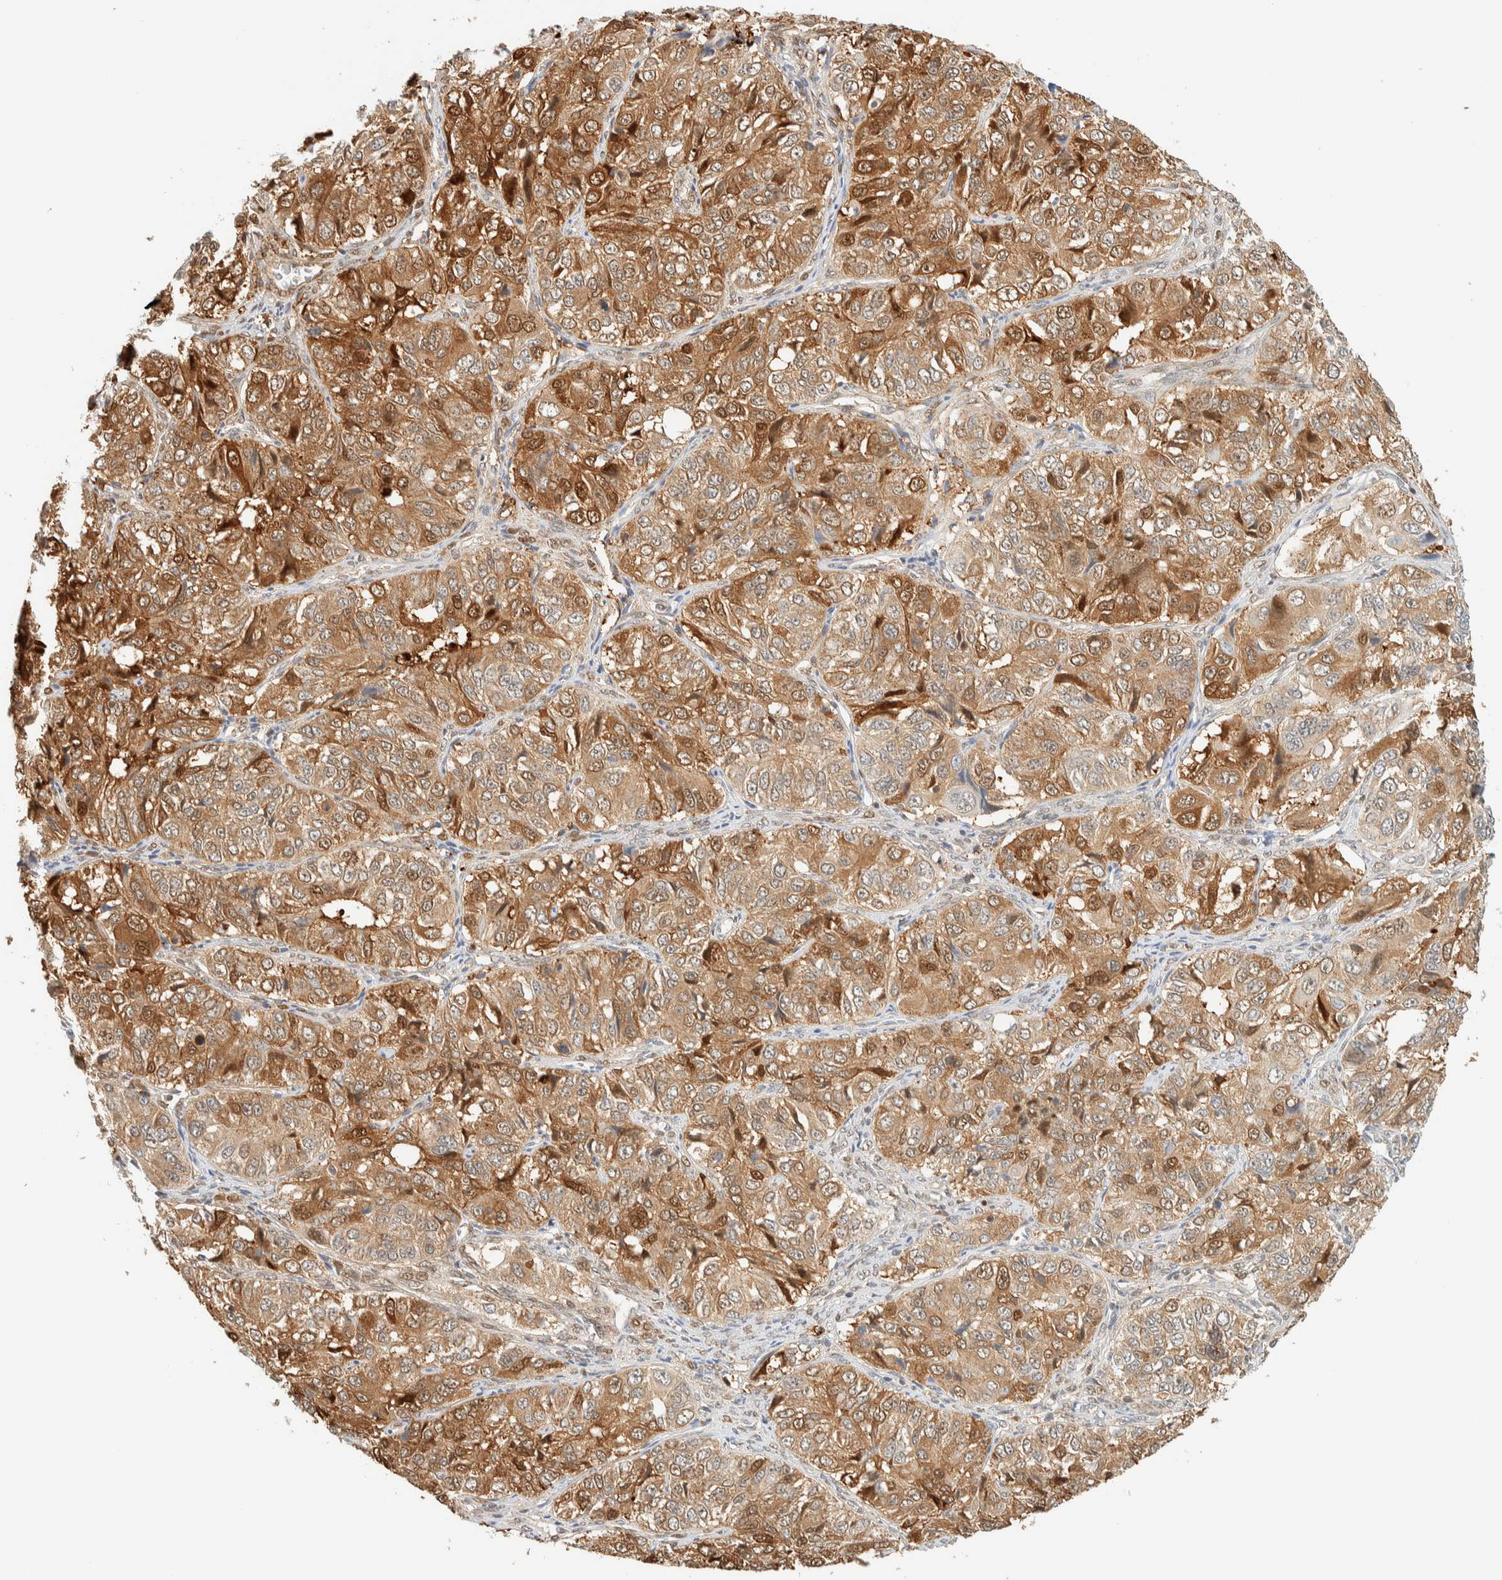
{"staining": {"intensity": "moderate", "quantity": ">75%", "location": "cytoplasmic/membranous"}, "tissue": "ovarian cancer", "cell_type": "Tumor cells", "image_type": "cancer", "snomed": [{"axis": "morphology", "description": "Carcinoma, endometroid"}, {"axis": "topography", "description": "Ovary"}], "caption": "Protein analysis of ovarian cancer (endometroid carcinoma) tissue reveals moderate cytoplasmic/membranous expression in approximately >75% of tumor cells.", "gene": "ZBTB37", "patient": {"sex": "female", "age": 51}}